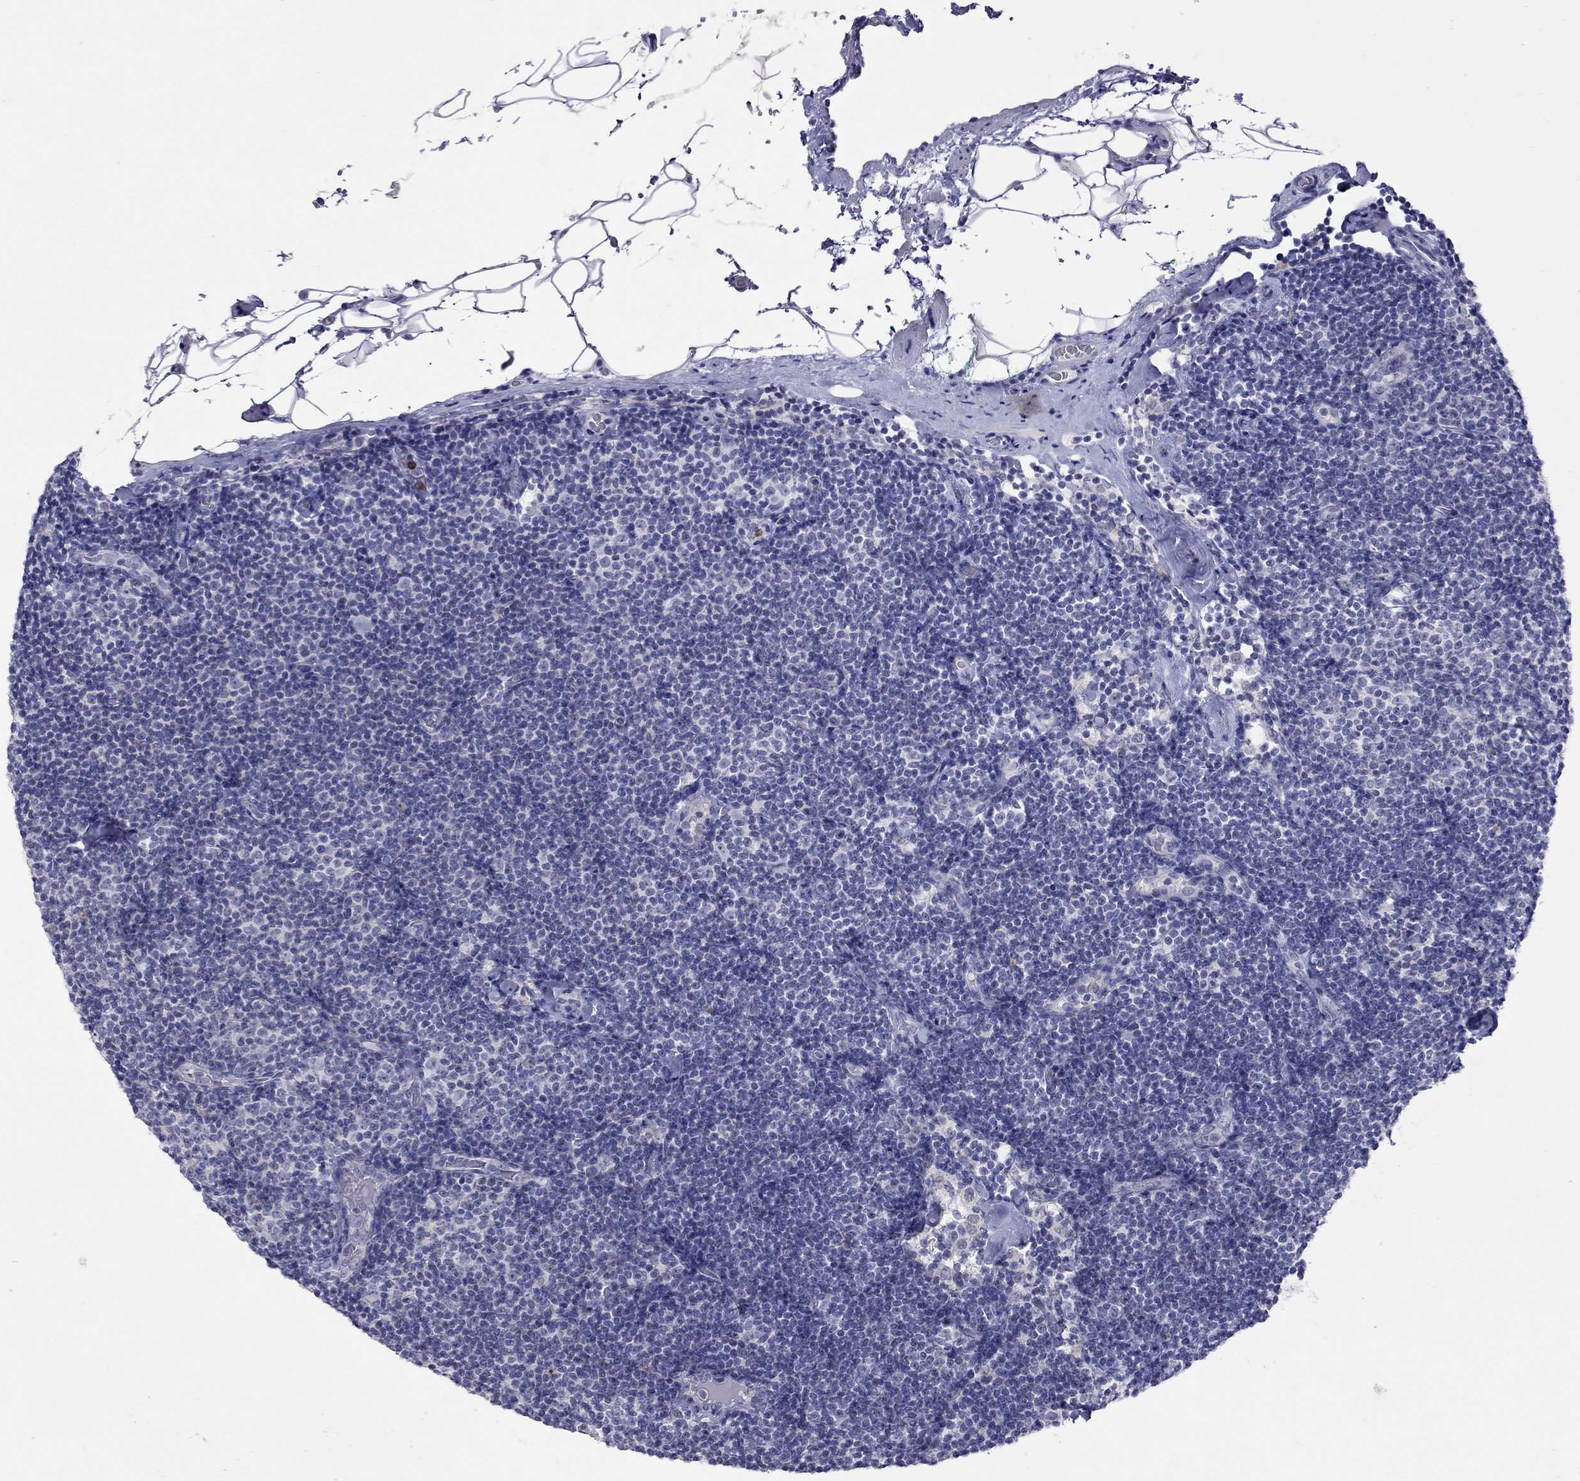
{"staining": {"intensity": "negative", "quantity": "none", "location": "none"}, "tissue": "lymphoma", "cell_type": "Tumor cells", "image_type": "cancer", "snomed": [{"axis": "morphology", "description": "Malignant lymphoma, non-Hodgkin's type, Low grade"}, {"axis": "topography", "description": "Lymph node"}], "caption": "Immunohistochemical staining of lymphoma displays no significant staining in tumor cells.", "gene": "SLAMF1", "patient": {"sex": "male", "age": 81}}